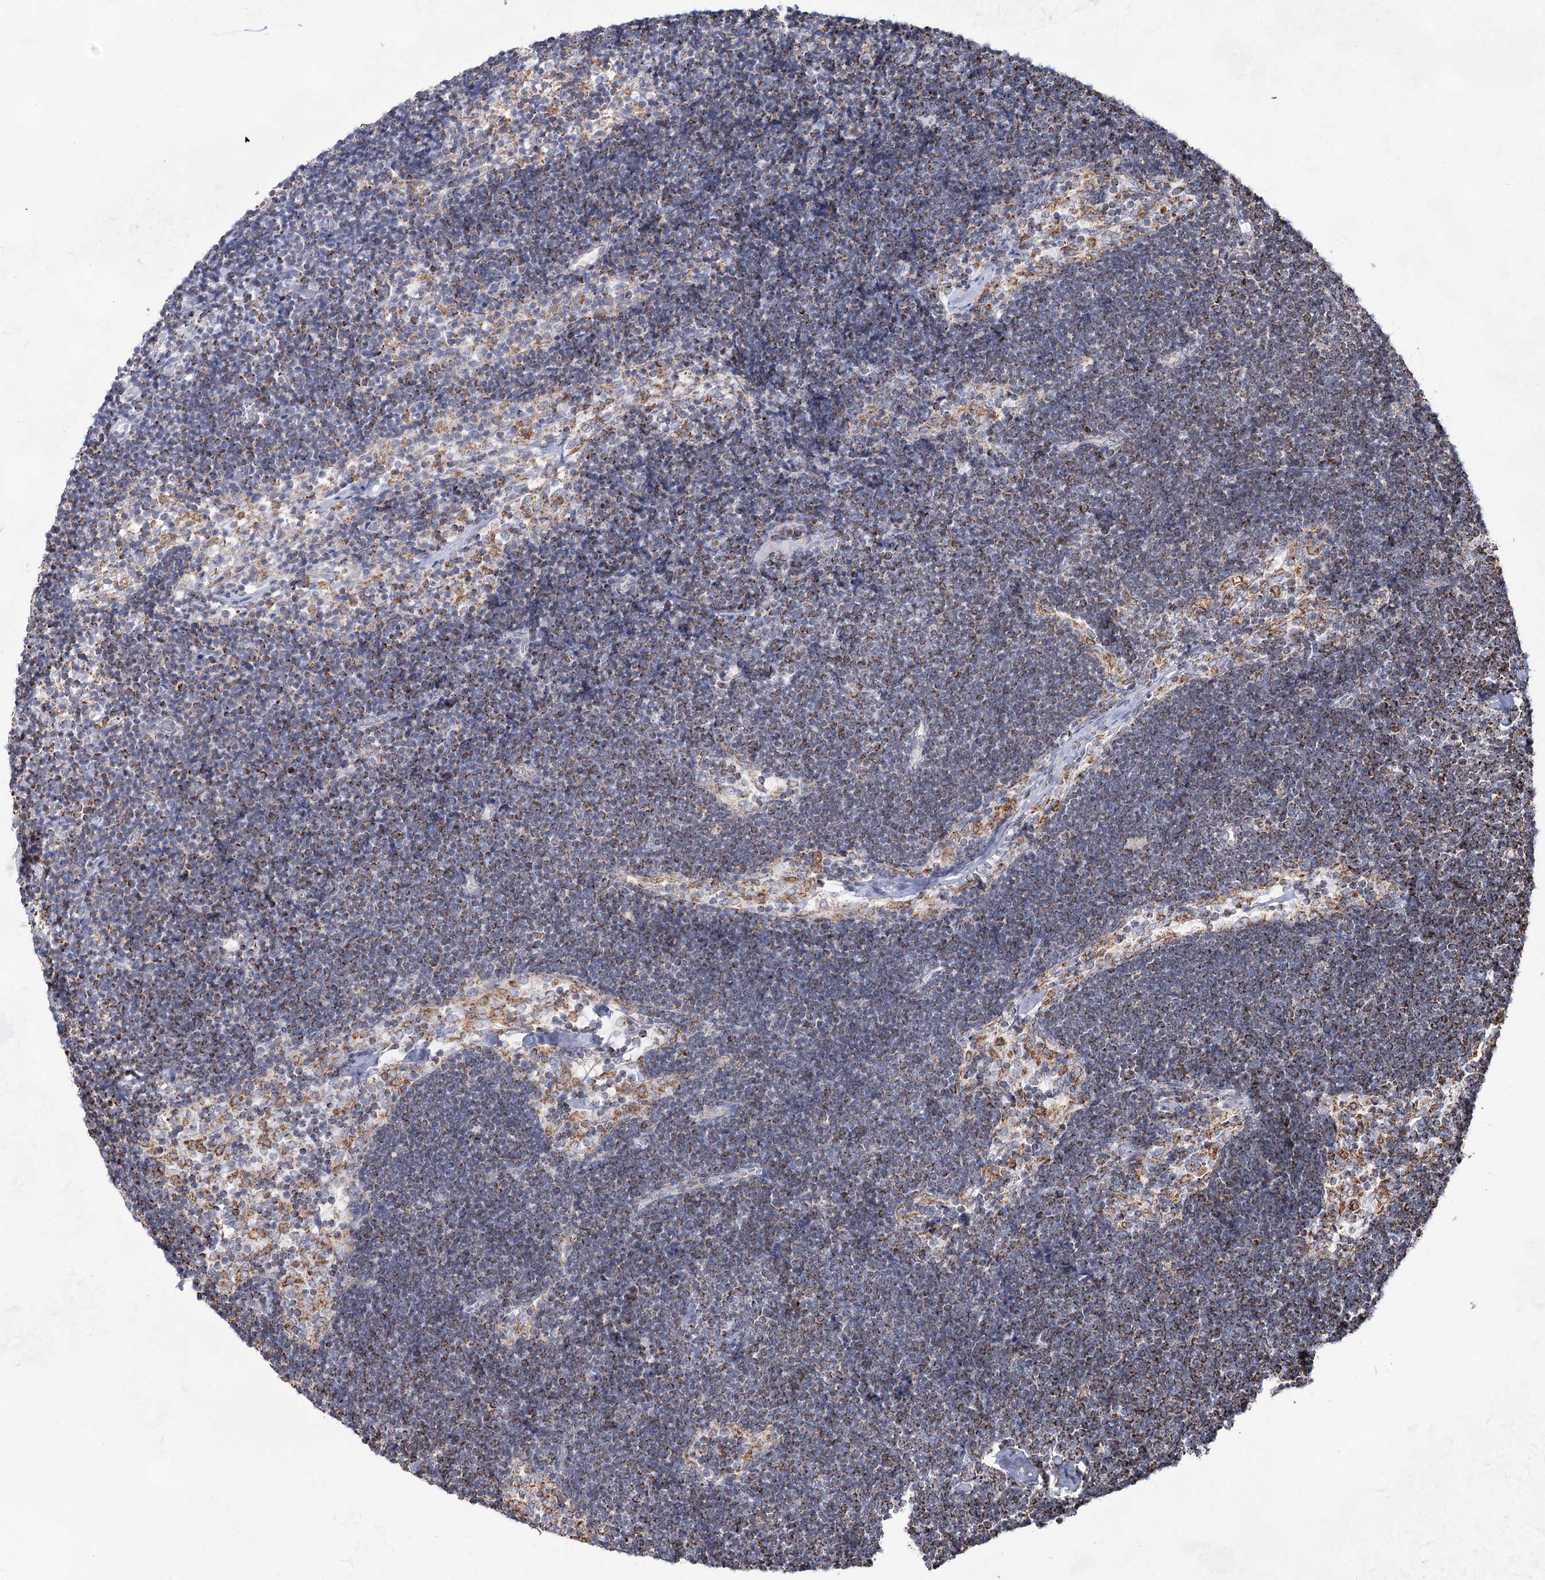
{"staining": {"intensity": "moderate", "quantity": ">75%", "location": "cytoplasmic/membranous"}, "tissue": "lymph node", "cell_type": "Germinal center cells", "image_type": "normal", "snomed": [{"axis": "morphology", "description": "Normal tissue, NOS"}, {"axis": "topography", "description": "Lymph node"}], "caption": "Brown immunohistochemical staining in benign human lymph node displays moderate cytoplasmic/membranous staining in about >75% of germinal center cells.", "gene": "CWF19L1", "patient": {"sex": "male", "age": 63}}